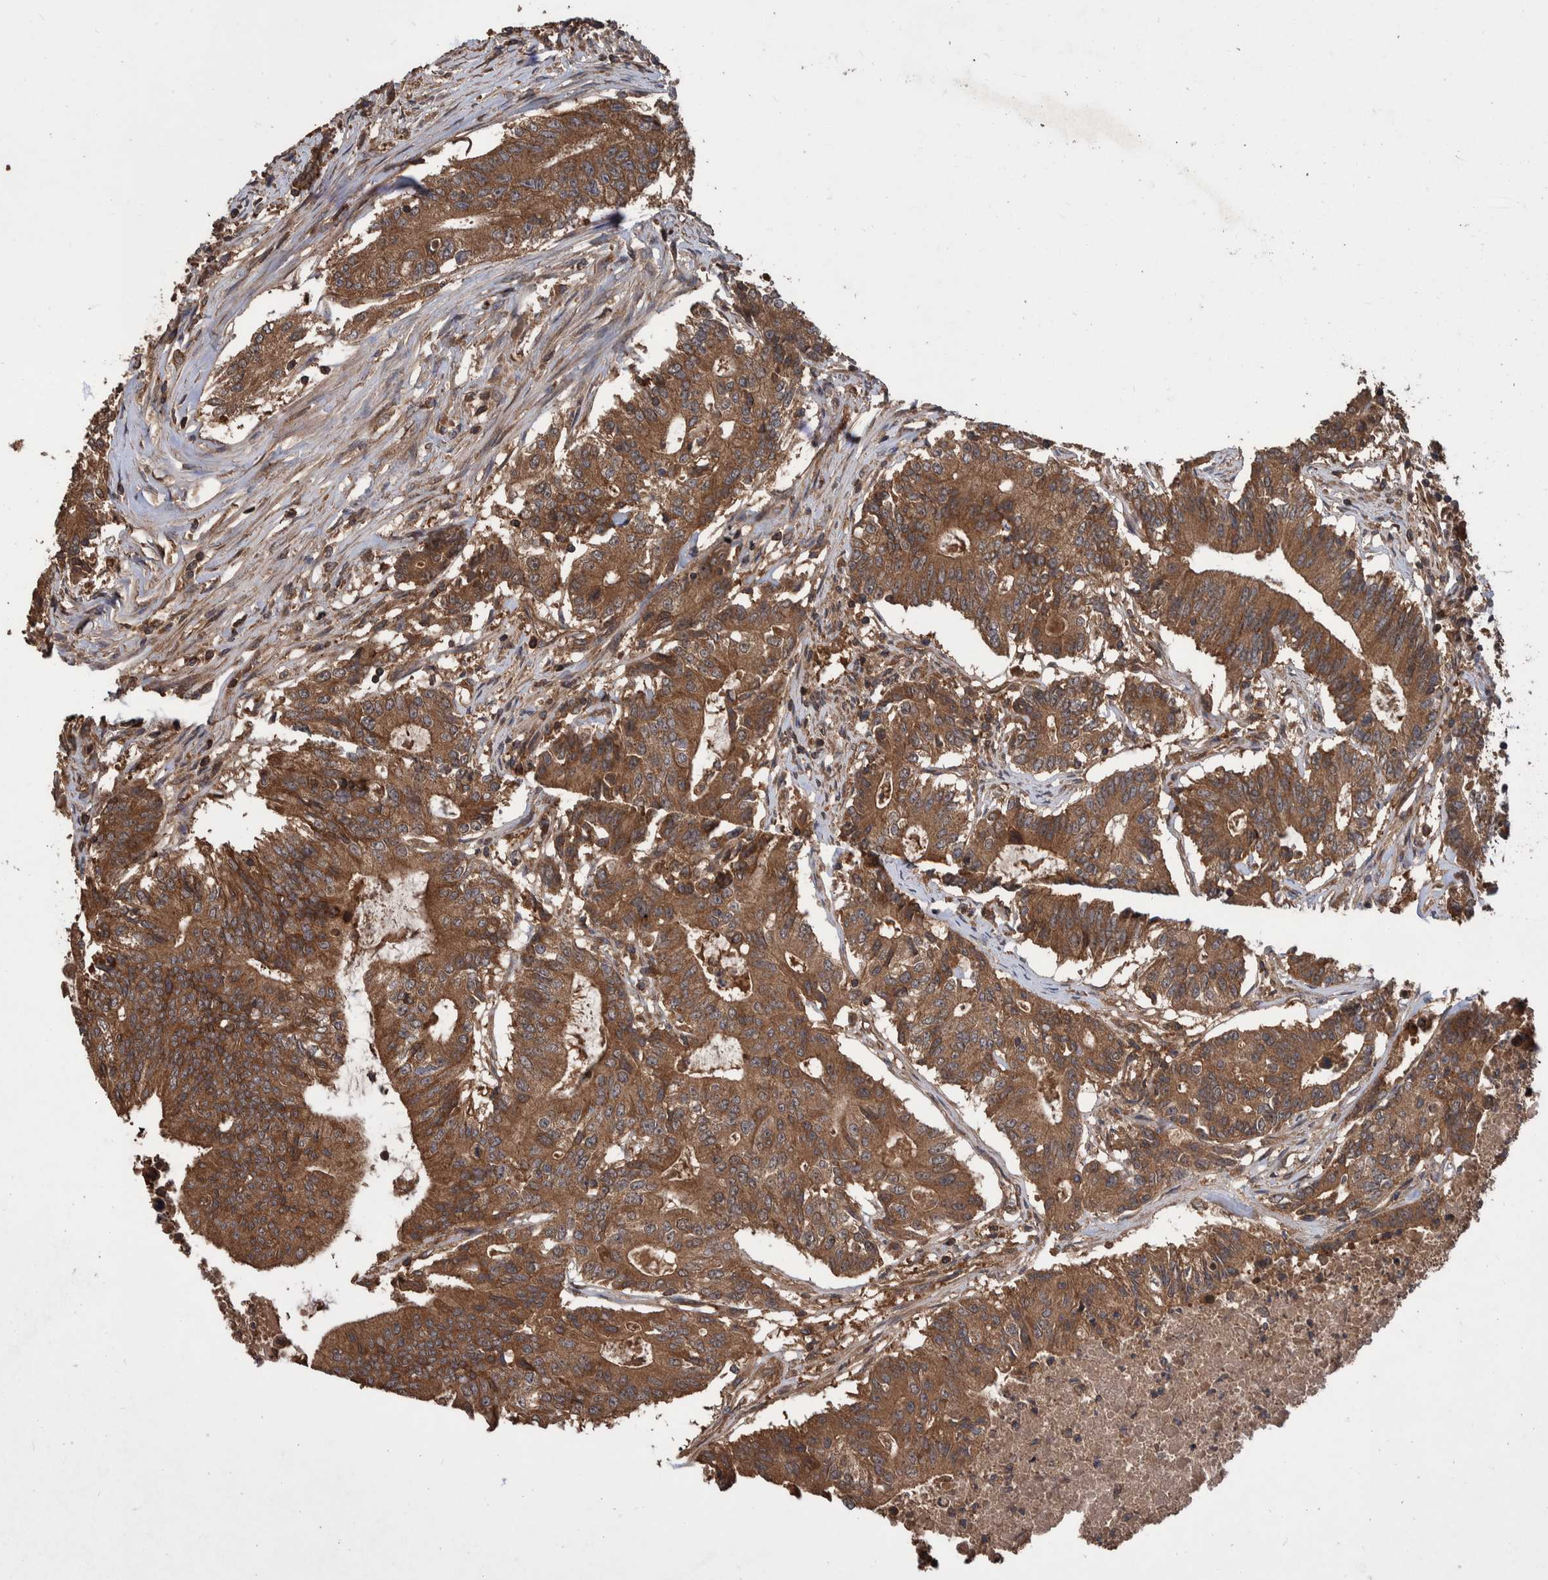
{"staining": {"intensity": "moderate", "quantity": ">75%", "location": "cytoplasmic/membranous"}, "tissue": "colorectal cancer", "cell_type": "Tumor cells", "image_type": "cancer", "snomed": [{"axis": "morphology", "description": "Adenocarcinoma, NOS"}, {"axis": "topography", "description": "Colon"}], "caption": "Protein expression analysis of colorectal adenocarcinoma displays moderate cytoplasmic/membranous staining in approximately >75% of tumor cells.", "gene": "VBP1", "patient": {"sex": "female", "age": 77}}